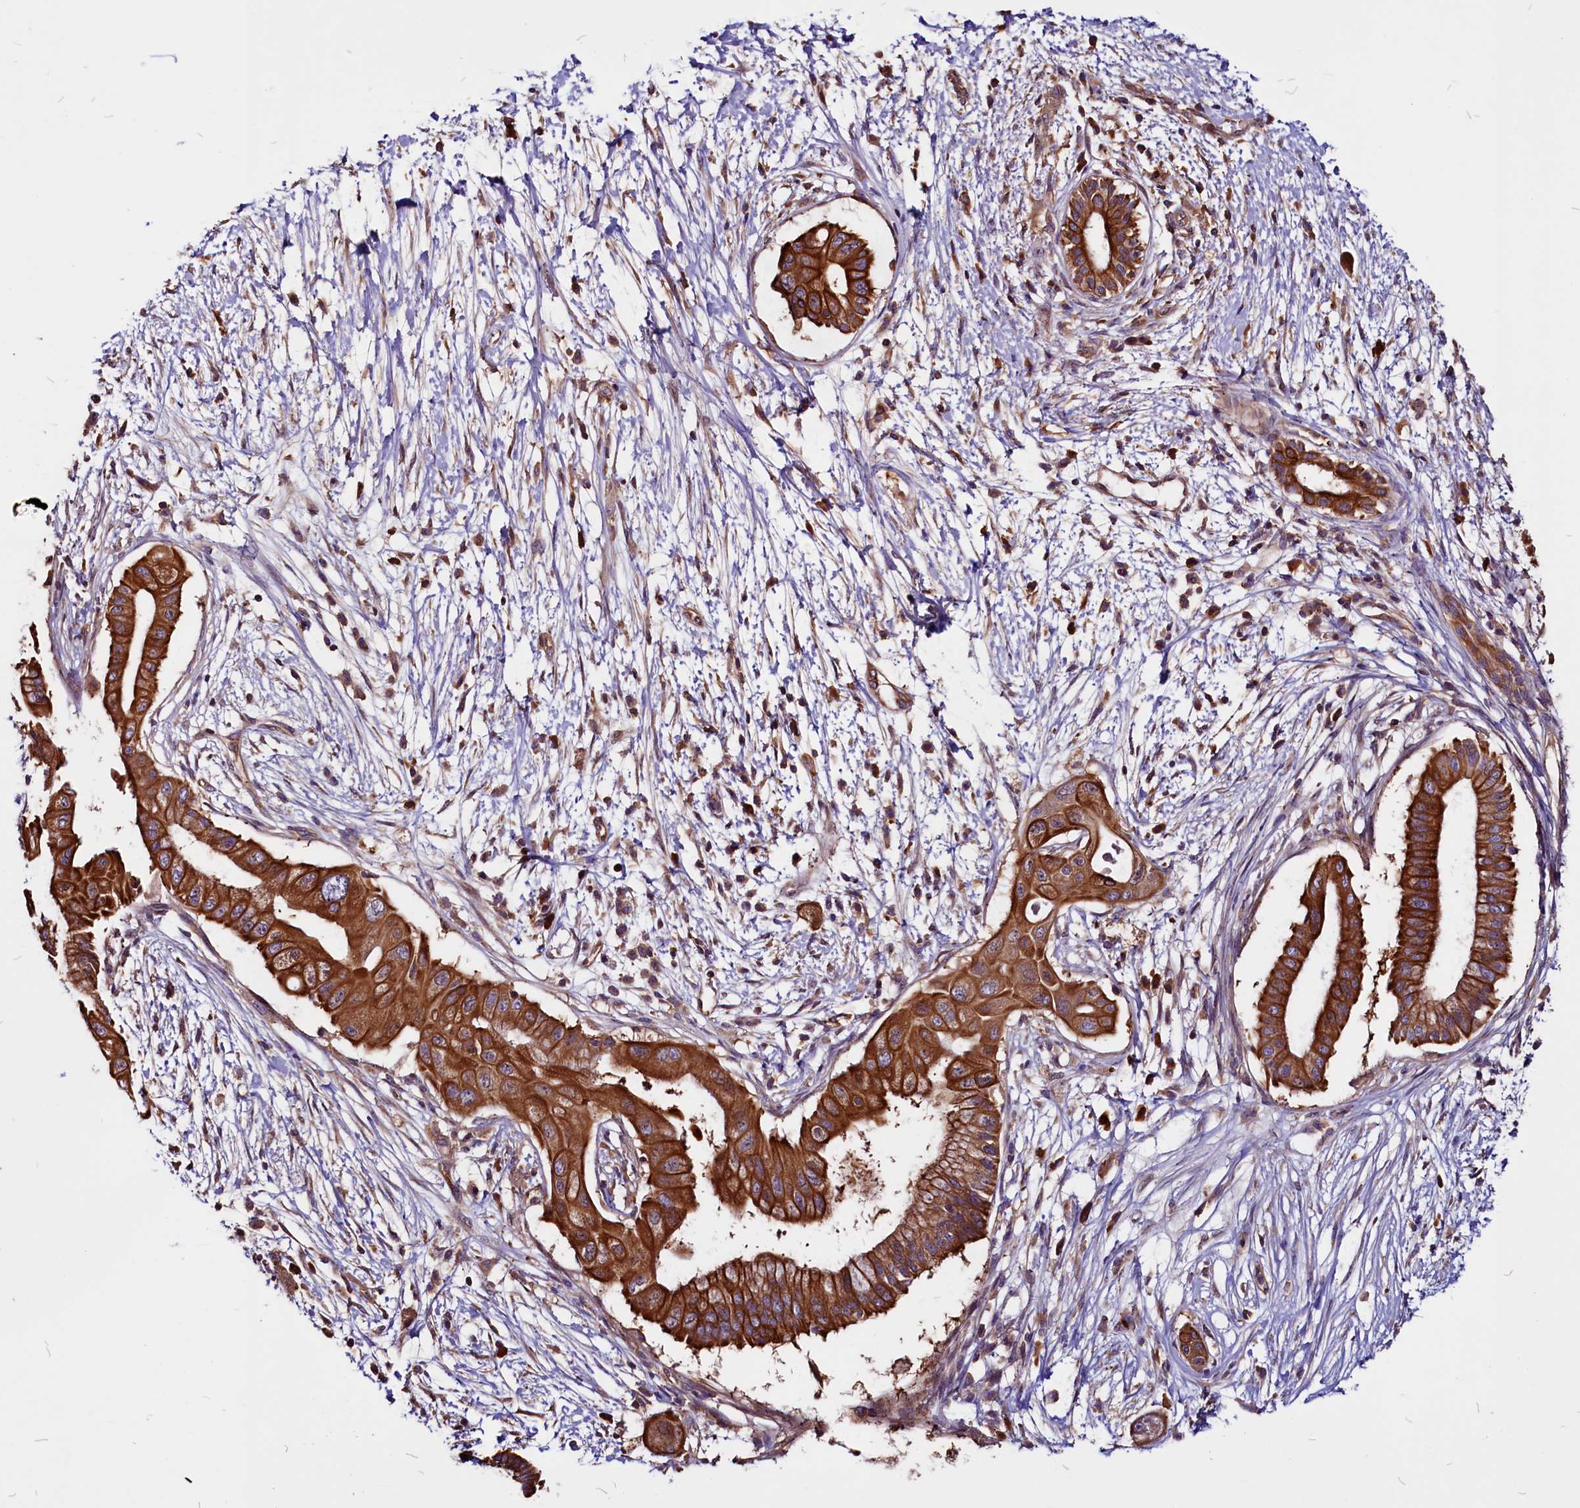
{"staining": {"intensity": "strong", "quantity": ">75%", "location": "cytoplasmic/membranous"}, "tissue": "pancreatic cancer", "cell_type": "Tumor cells", "image_type": "cancer", "snomed": [{"axis": "morphology", "description": "Adenocarcinoma, NOS"}, {"axis": "topography", "description": "Pancreas"}], "caption": "IHC (DAB (3,3'-diaminobenzidine)) staining of pancreatic cancer reveals strong cytoplasmic/membranous protein staining in approximately >75% of tumor cells. (Stains: DAB (3,3'-diaminobenzidine) in brown, nuclei in blue, Microscopy: brightfield microscopy at high magnification).", "gene": "EIF3G", "patient": {"sex": "male", "age": 68}}